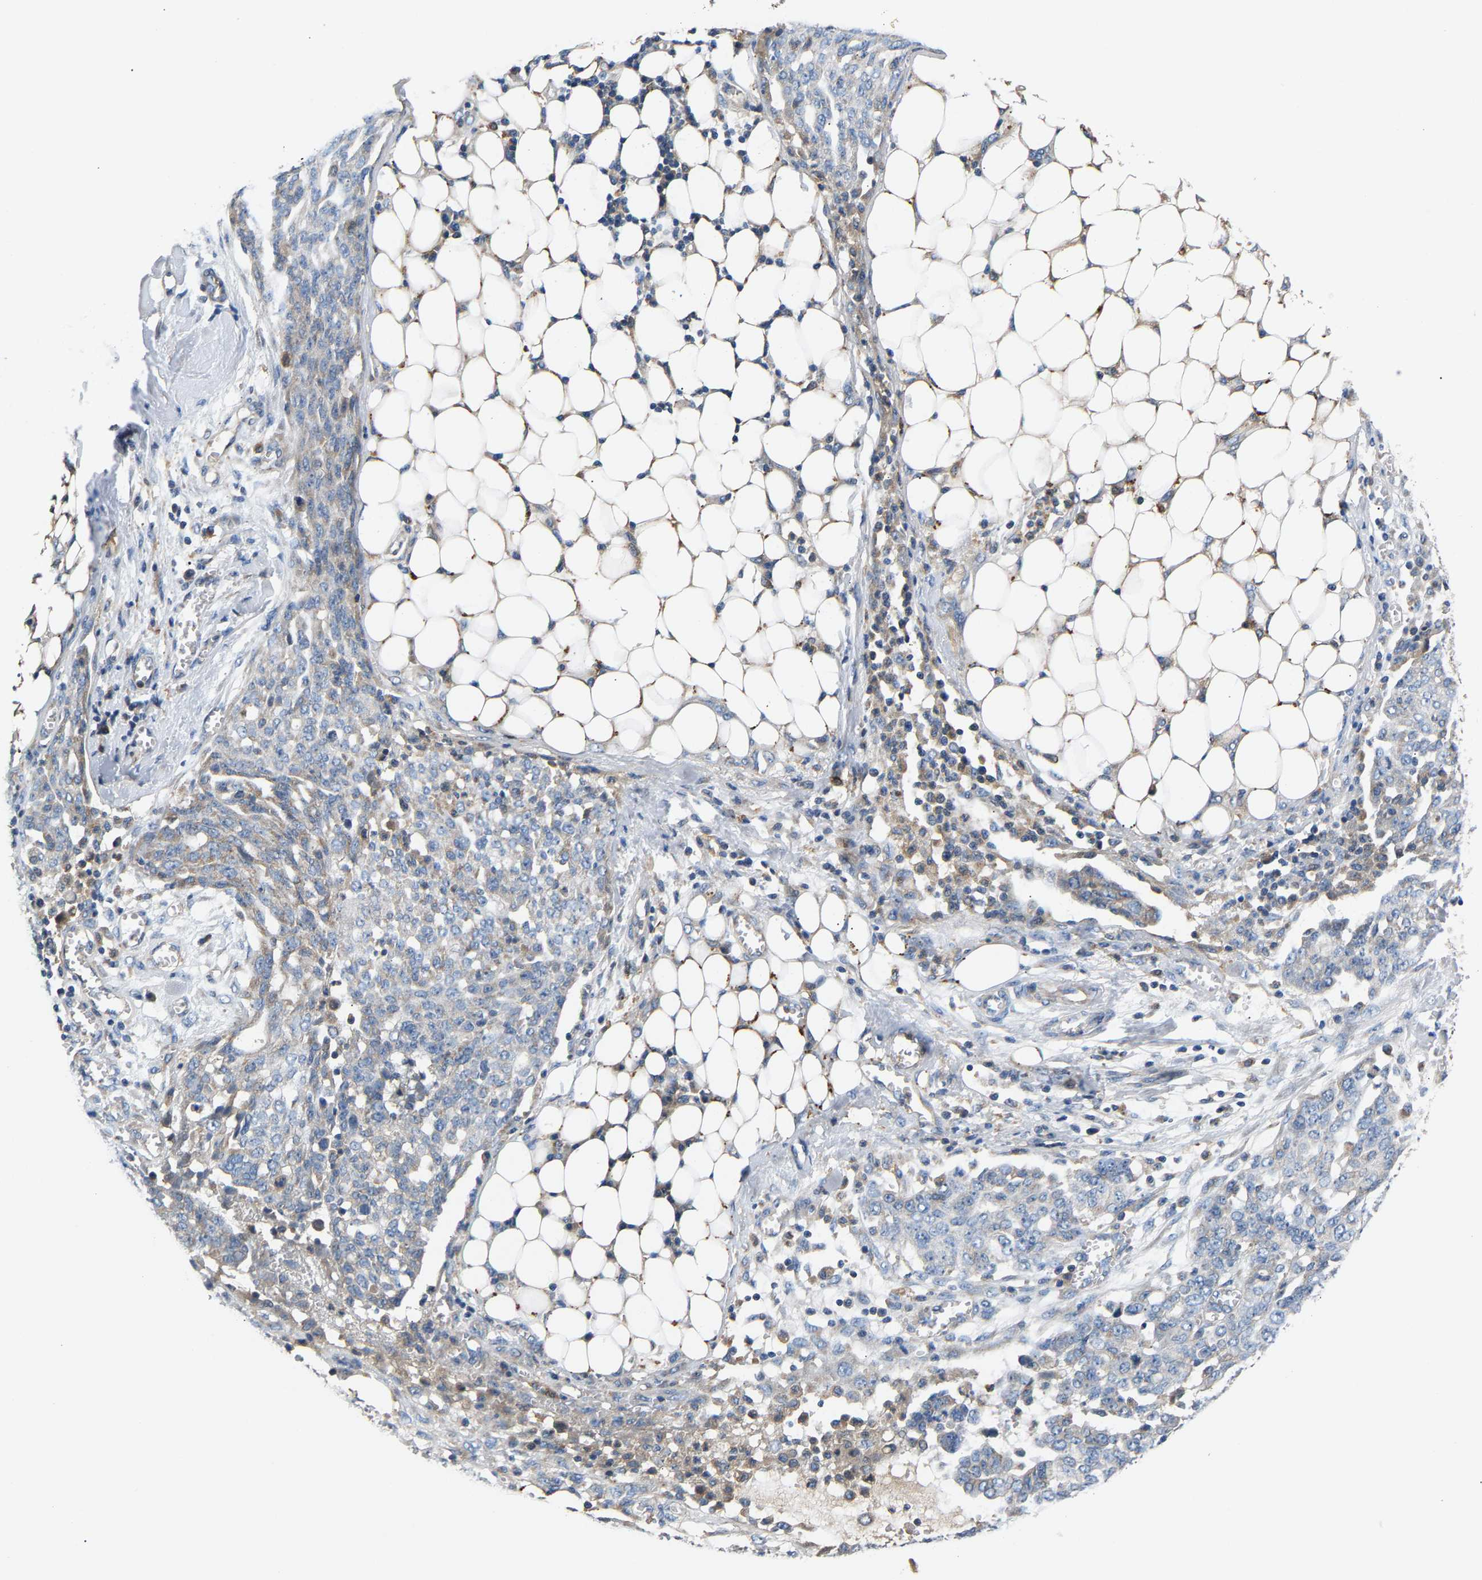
{"staining": {"intensity": "negative", "quantity": "none", "location": "none"}, "tissue": "ovarian cancer", "cell_type": "Tumor cells", "image_type": "cancer", "snomed": [{"axis": "morphology", "description": "Cystadenocarcinoma, serous, NOS"}, {"axis": "topography", "description": "Soft tissue"}, {"axis": "topography", "description": "Ovary"}], "caption": "There is no significant positivity in tumor cells of serous cystadenocarcinoma (ovarian).", "gene": "CCDC171", "patient": {"sex": "female", "age": 57}}